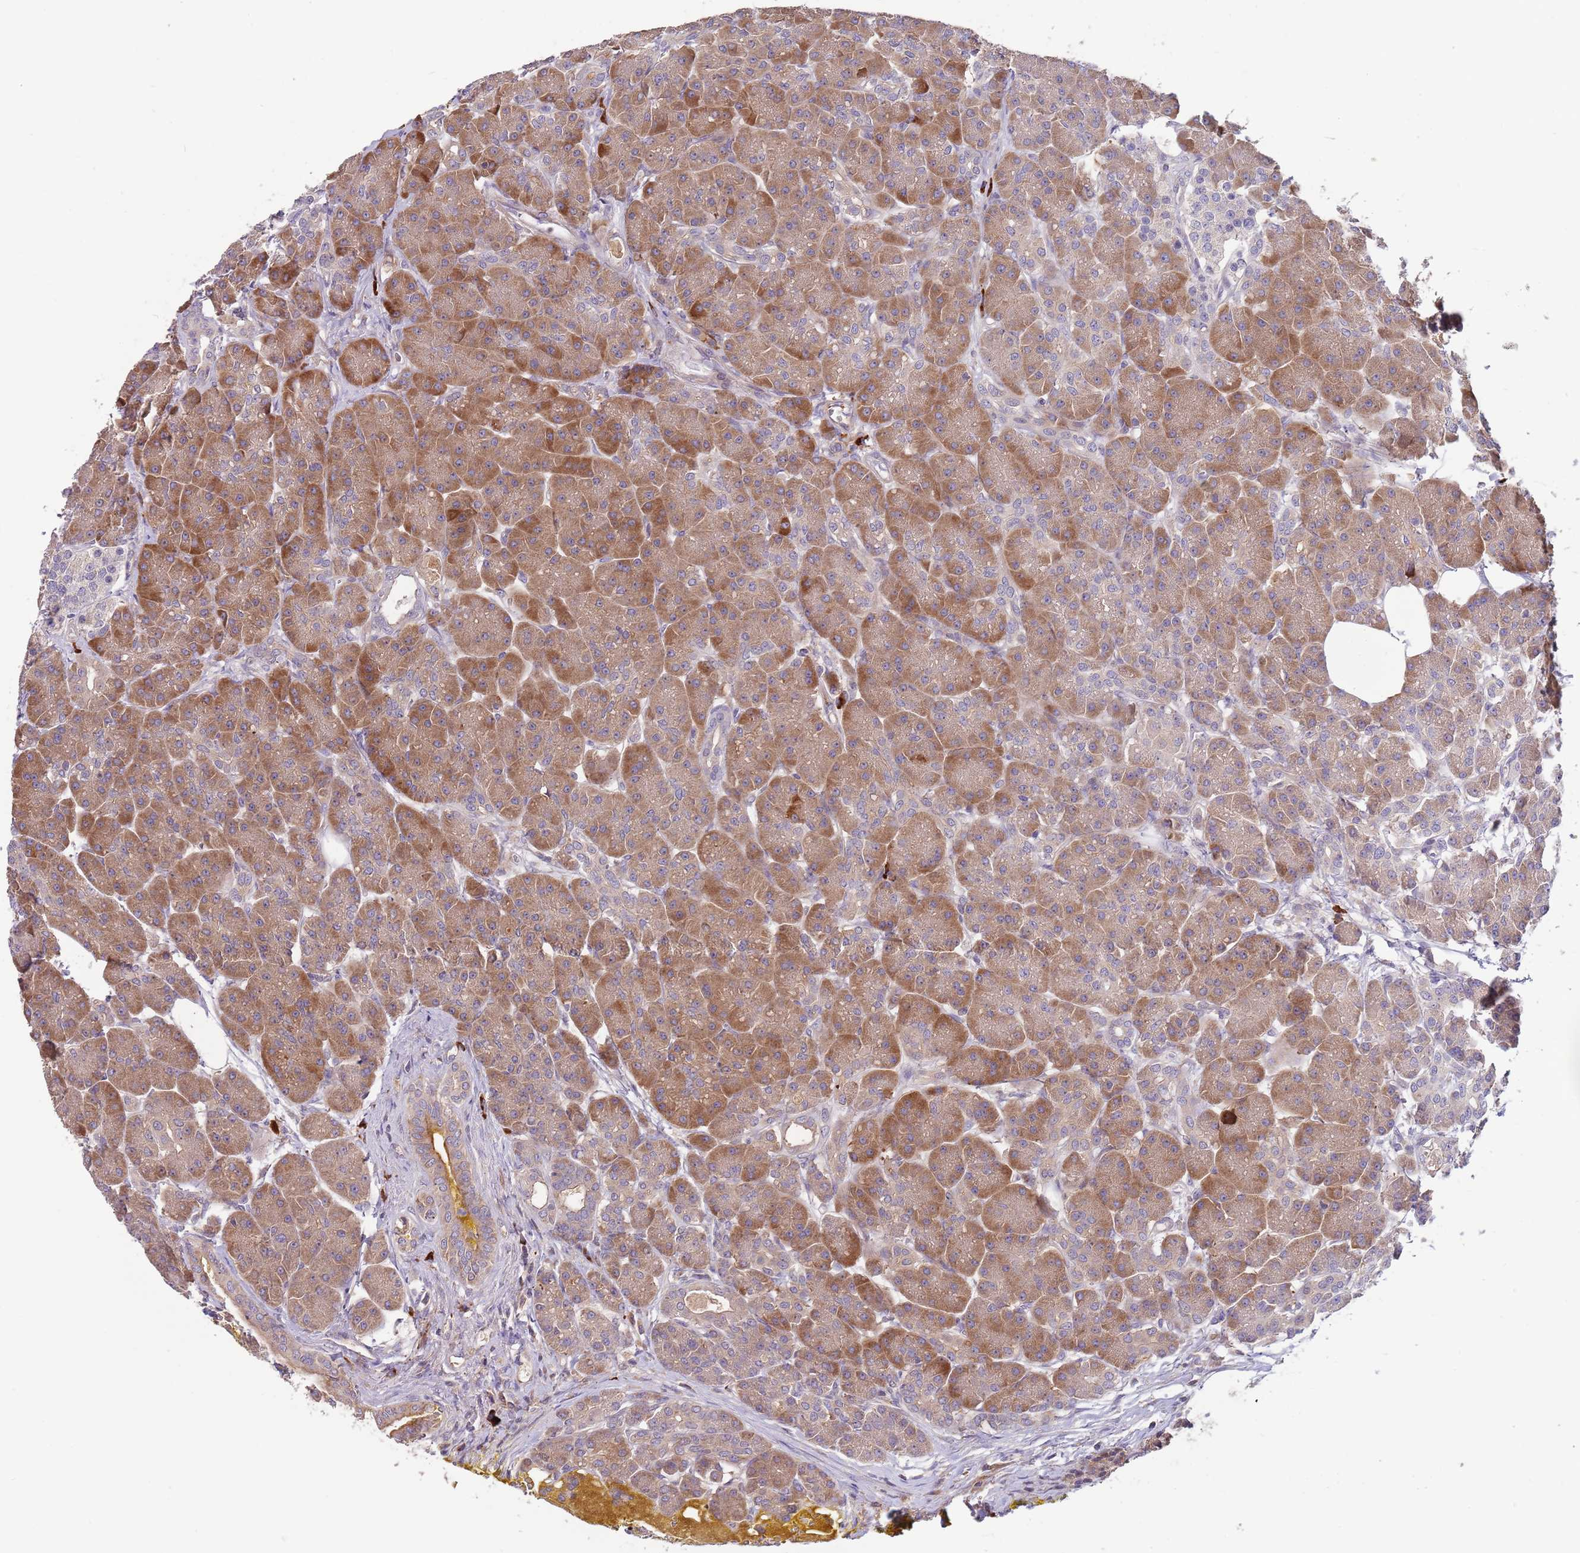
{"staining": {"intensity": "moderate", "quantity": ">75%", "location": "cytoplasmic/membranous"}, "tissue": "pancreas", "cell_type": "Exocrine glandular cells", "image_type": "normal", "snomed": [{"axis": "morphology", "description": "Normal tissue, NOS"}, {"axis": "topography", "description": "Pancreas"}], "caption": "This micrograph shows benign pancreas stained with IHC to label a protein in brown. The cytoplasmic/membranous of exocrine glandular cells show moderate positivity for the protein. Nuclei are counter-stained blue.", "gene": "SUSD1", "patient": {"sex": "male", "age": 63}}